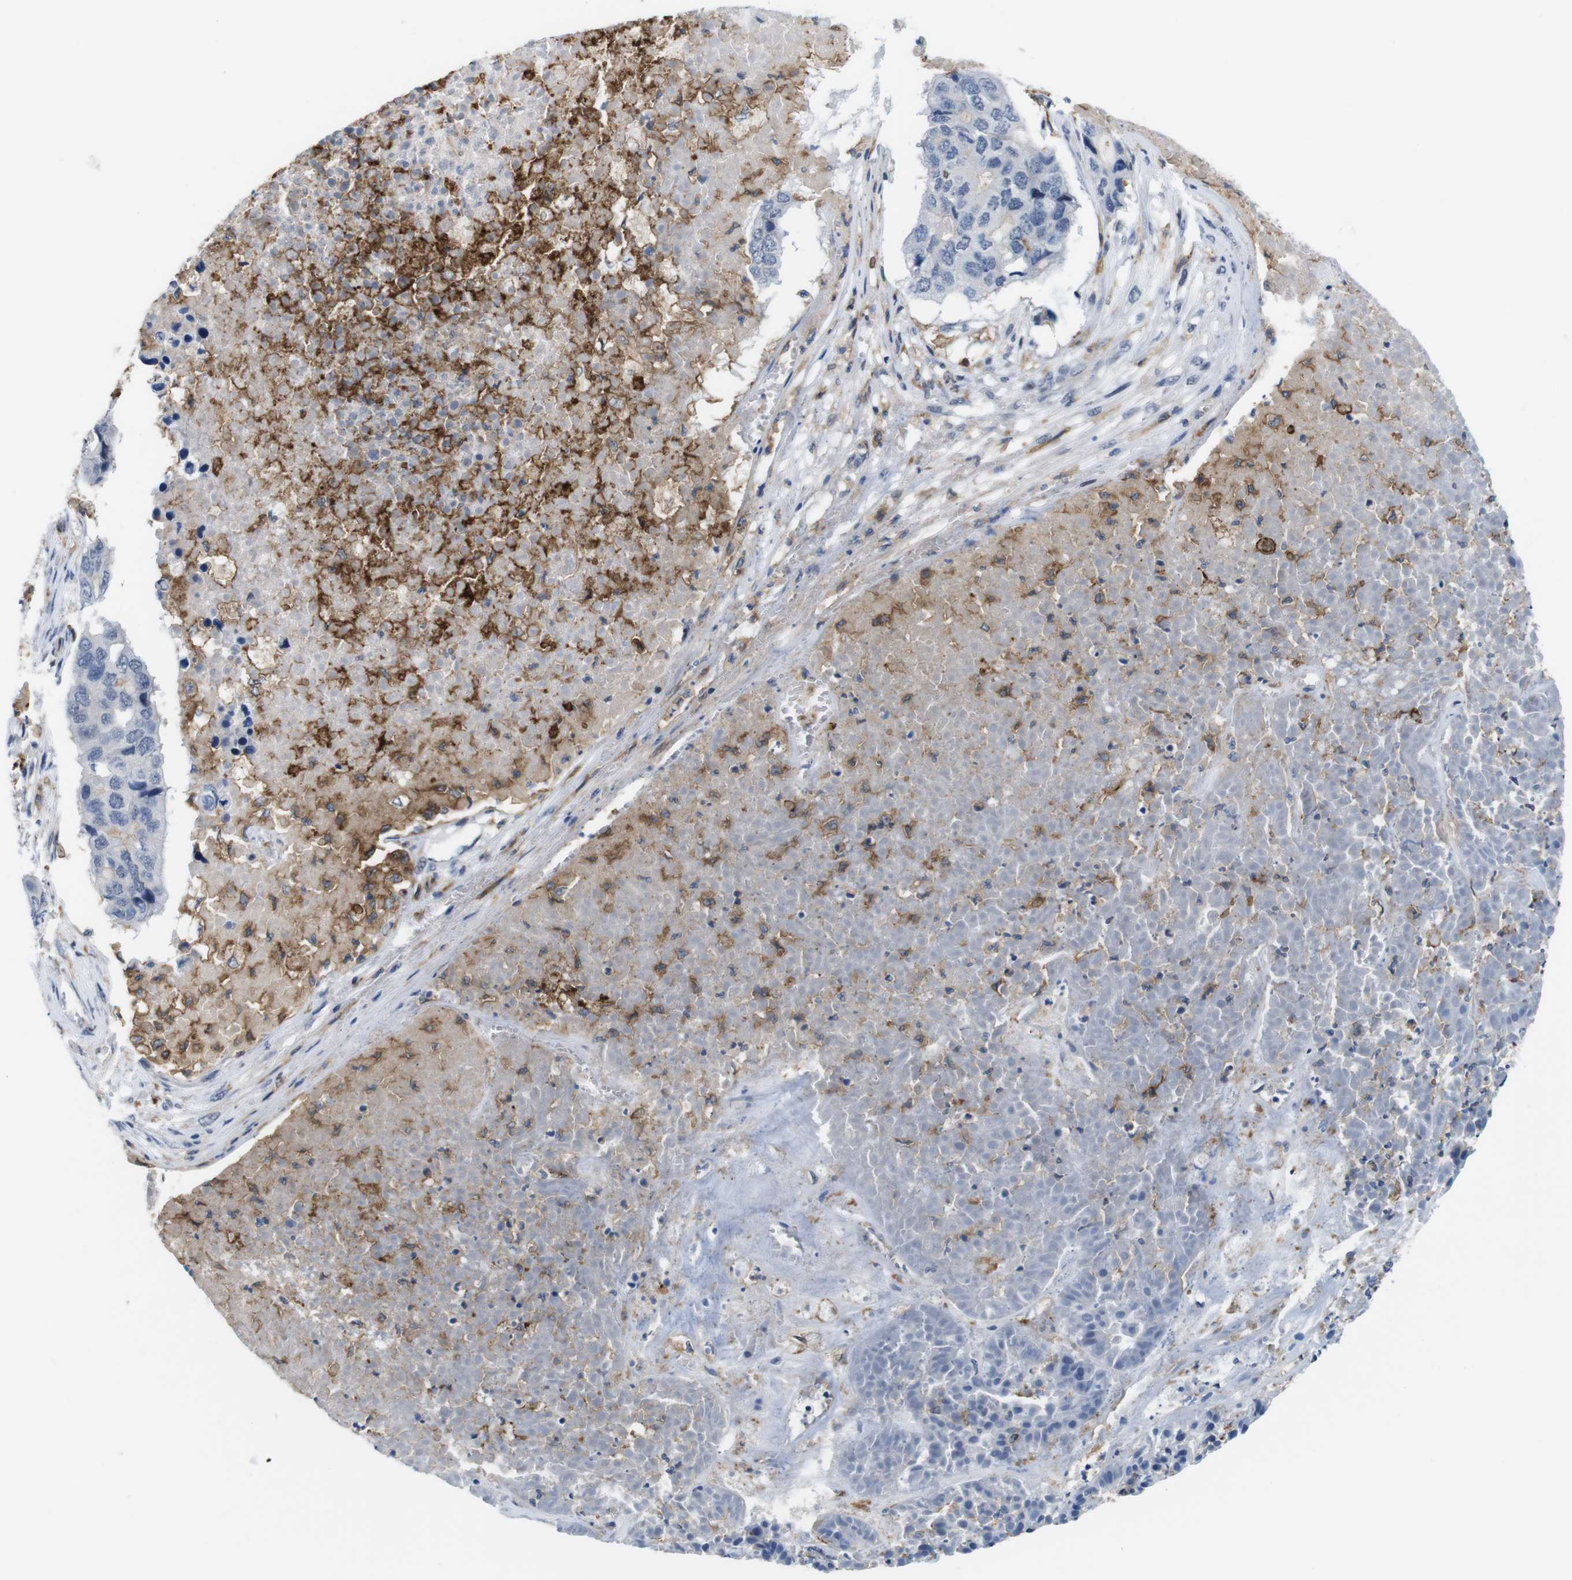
{"staining": {"intensity": "negative", "quantity": "none", "location": "none"}, "tissue": "pancreatic cancer", "cell_type": "Tumor cells", "image_type": "cancer", "snomed": [{"axis": "morphology", "description": "Adenocarcinoma, NOS"}, {"axis": "topography", "description": "Pancreas"}], "caption": "Pancreatic cancer (adenocarcinoma) was stained to show a protein in brown. There is no significant staining in tumor cells.", "gene": "CD300C", "patient": {"sex": "male", "age": 50}}